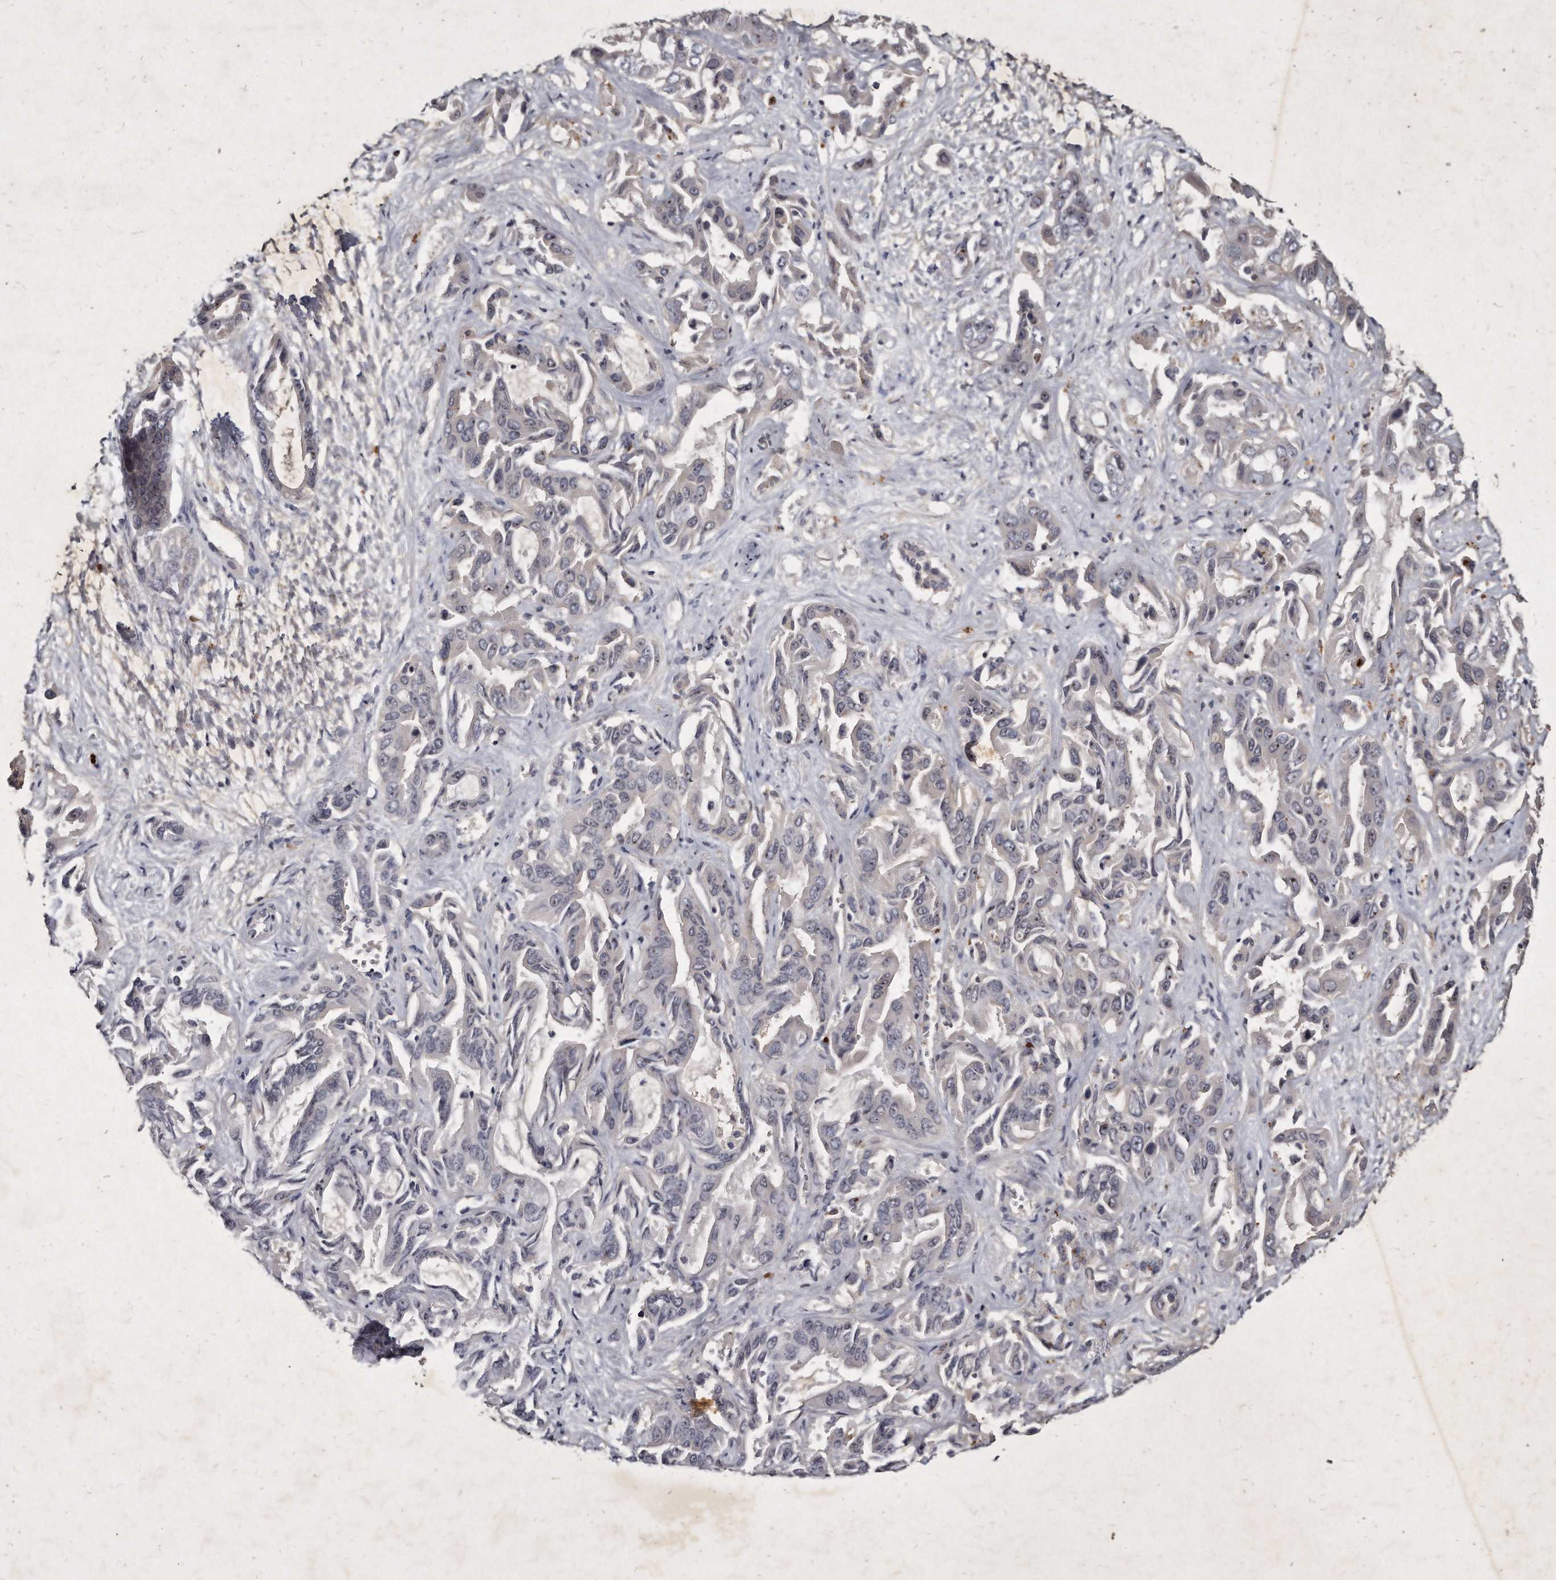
{"staining": {"intensity": "negative", "quantity": "none", "location": "none"}, "tissue": "liver cancer", "cell_type": "Tumor cells", "image_type": "cancer", "snomed": [{"axis": "morphology", "description": "Cholangiocarcinoma"}, {"axis": "topography", "description": "Liver"}], "caption": "Immunohistochemistry (IHC) micrograph of cholangiocarcinoma (liver) stained for a protein (brown), which reveals no expression in tumor cells.", "gene": "KLHDC3", "patient": {"sex": "female", "age": 52}}